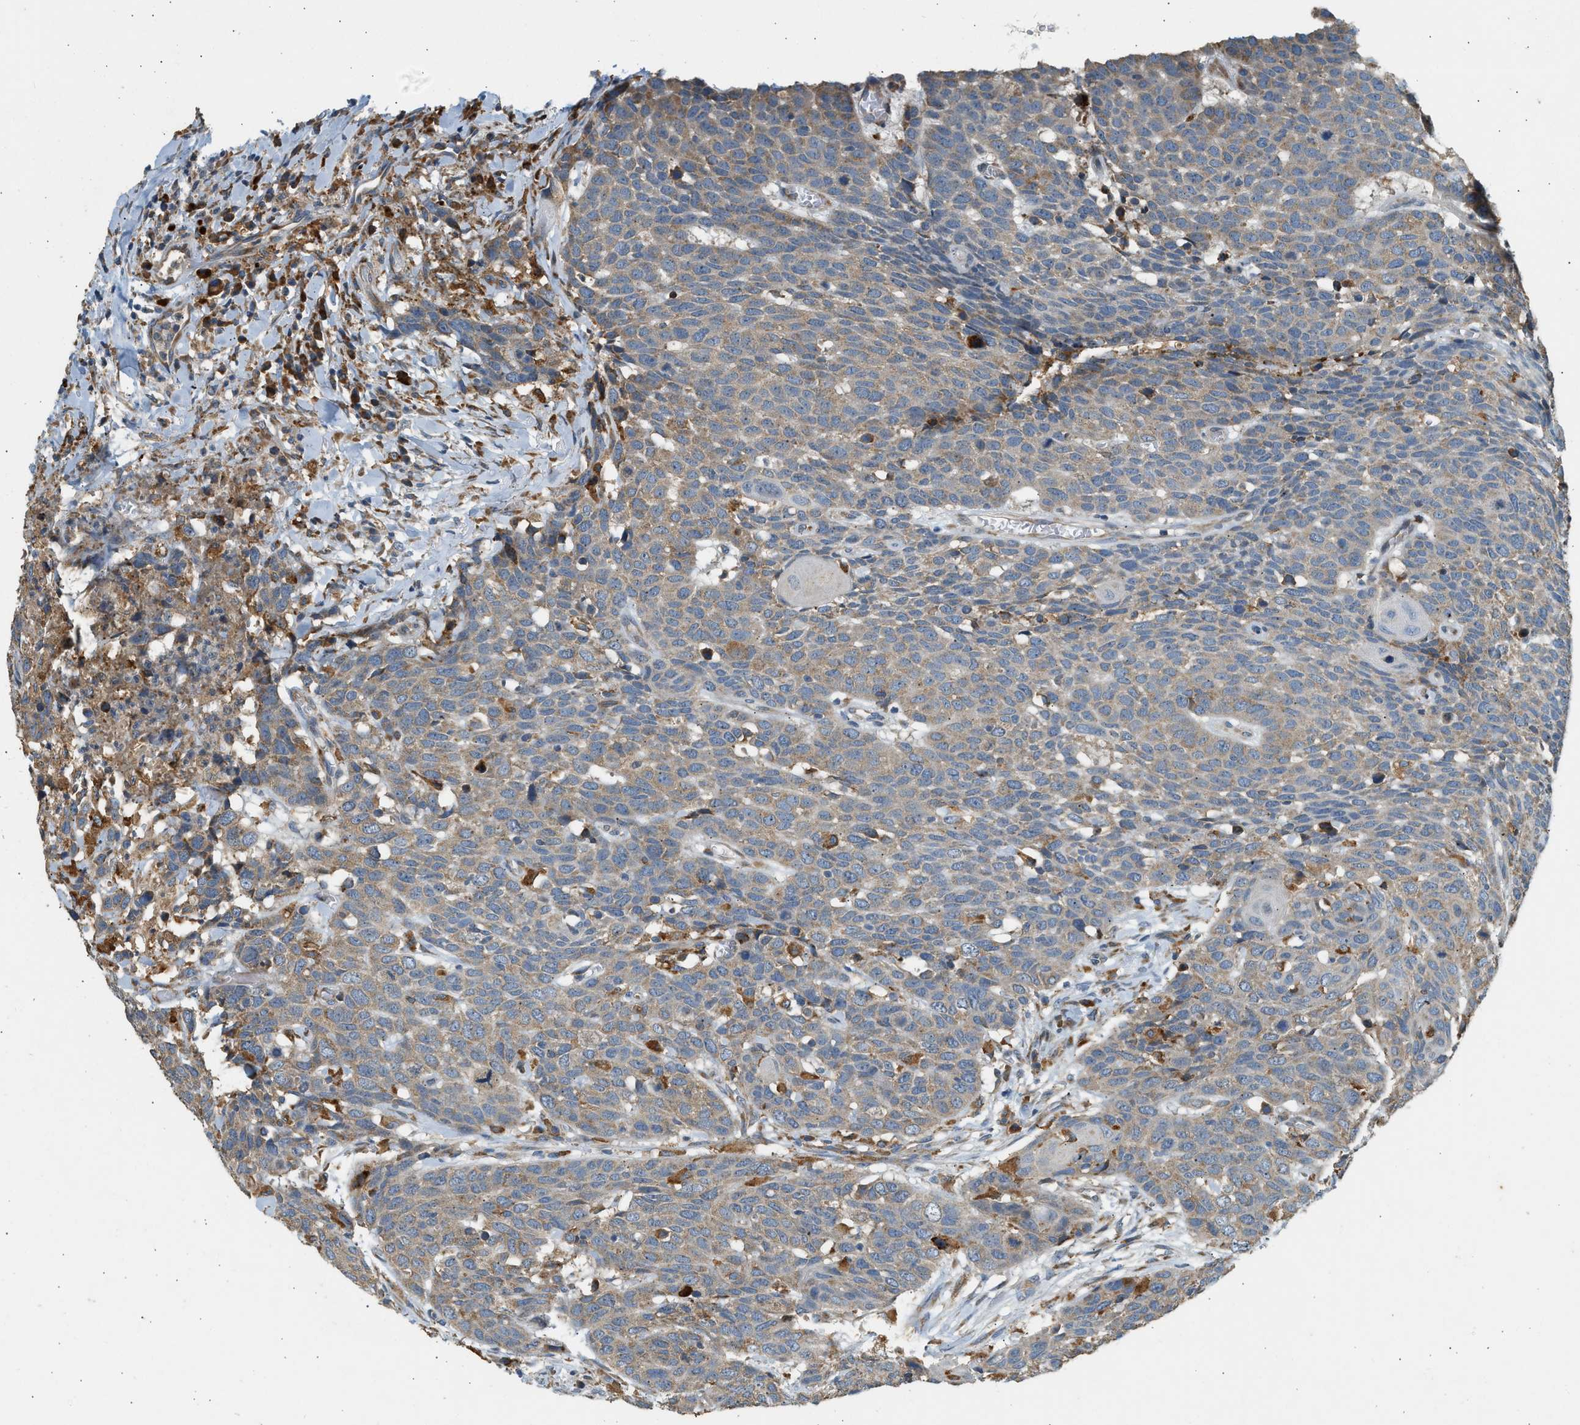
{"staining": {"intensity": "weak", "quantity": ">75%", "location": "cytoplasmic/membranous"}, "tissue": "head and neck cancer", "cell_type": "Tumor cells", "image_type": "cancer", "snomed": [{"axis": "morphology", "description": "Squamous cell carcinoma, NOS"}, {"axis": "topography", "description": "Head-Neck"}], "caption": "Tumor cells exhibit low levels of weak cytoplasmic/membranous expression in approximately >75% of cells in human head and neck cancer (squamous cell carcinoma).", "gene": "CTSB", "patient": {"sex": "male", "age": 66}}